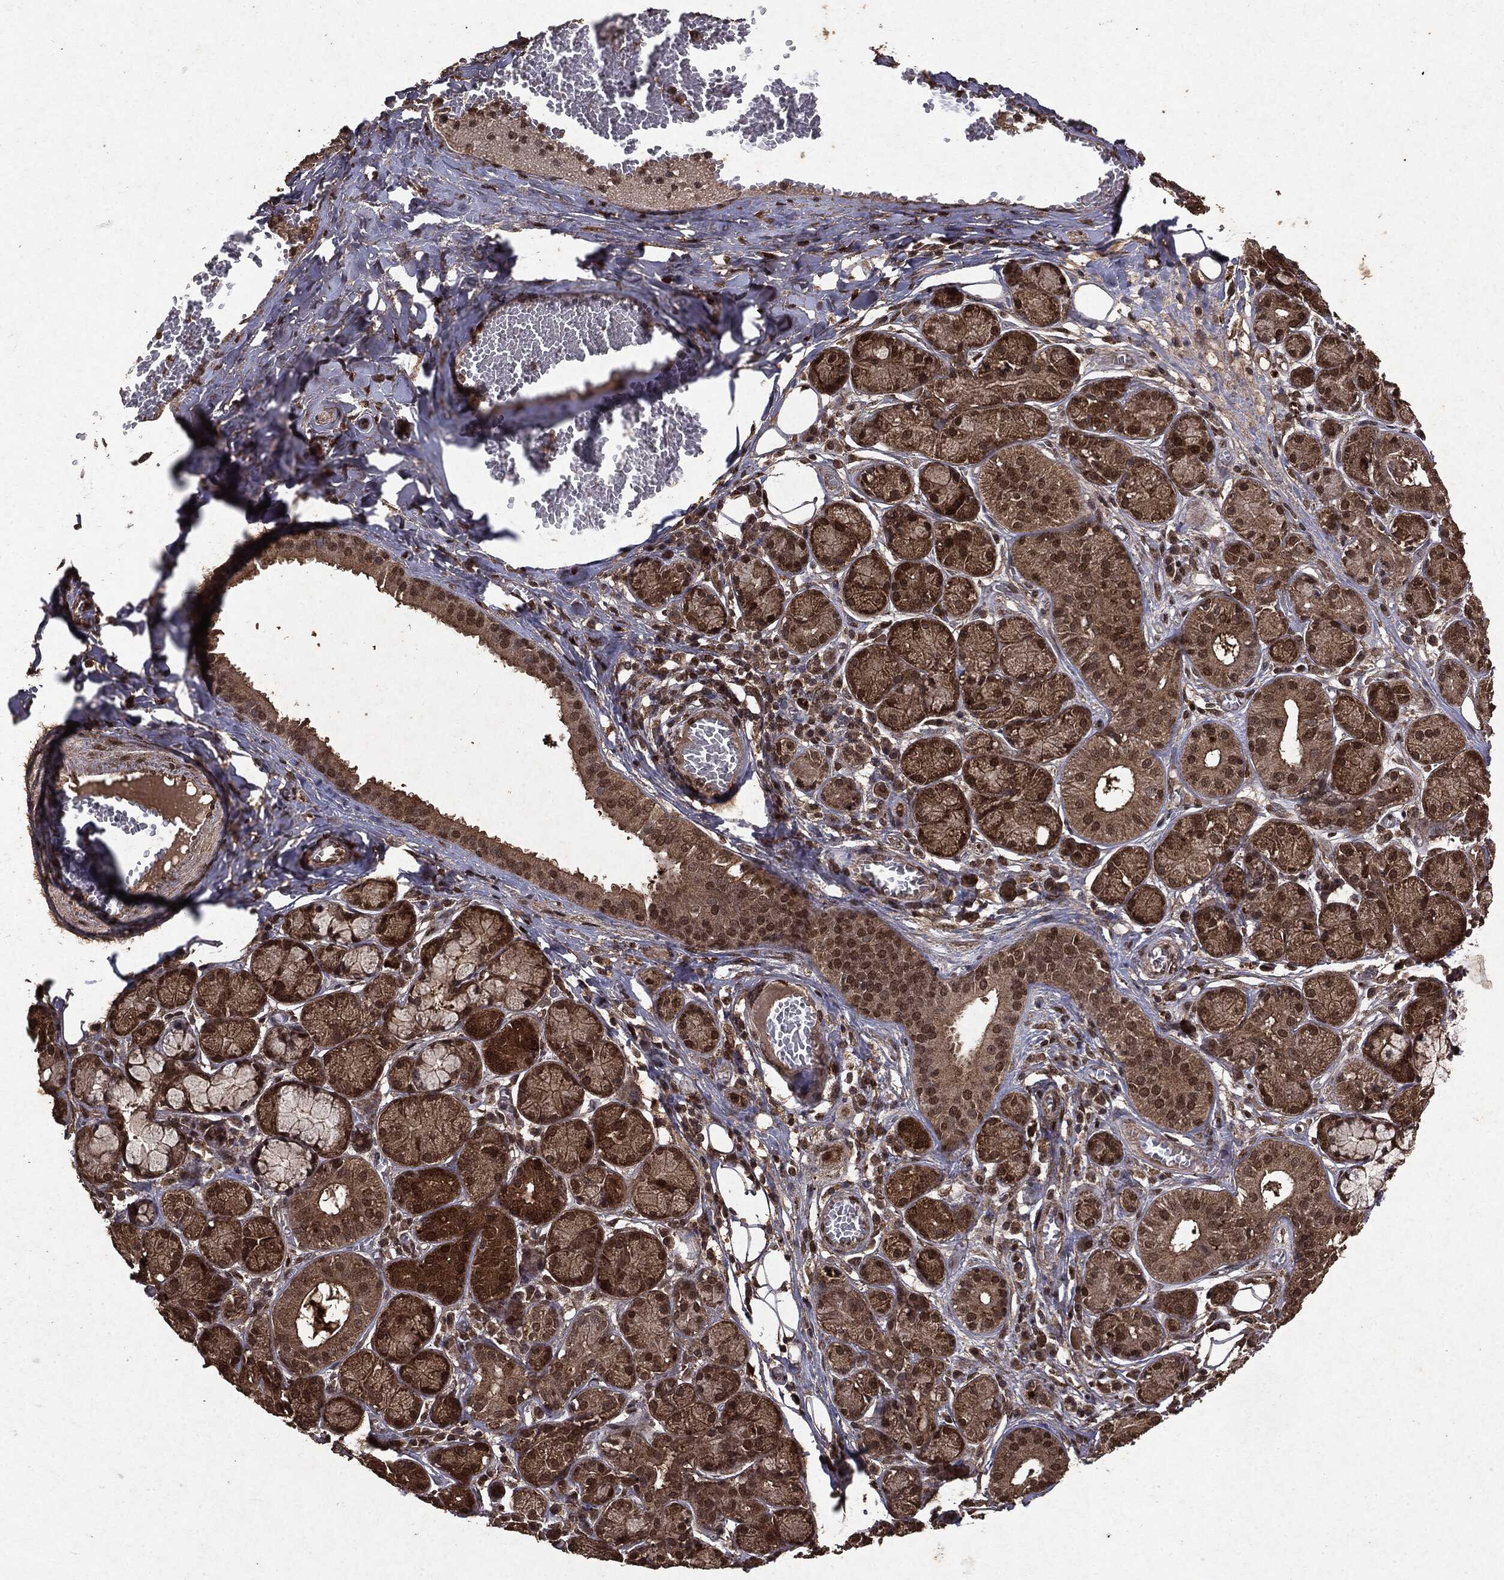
{"staining": {"intensity": "moderate", "quantity": ">75%", "location": "cytoplasmic/membranous,nuclear"}, "tissue": "salivary gland", "cell_type": "Glandular cells", "image_type": "normal", "snomed": [{"axis": "morphology", "description": "Normal tissue, NOS"}, {"axis": "topography", "description": "Salivary gland"}], "caption": "A high-resolution image shows immunohistochemistry (IHC) staining of benign salivary gland, which displays moderate cytoplasmic/membranous,nuclear positivity in about >75% of glandular cells.", "gene": "PEBP1", "patient": {"sex": "male", "age": 71}}